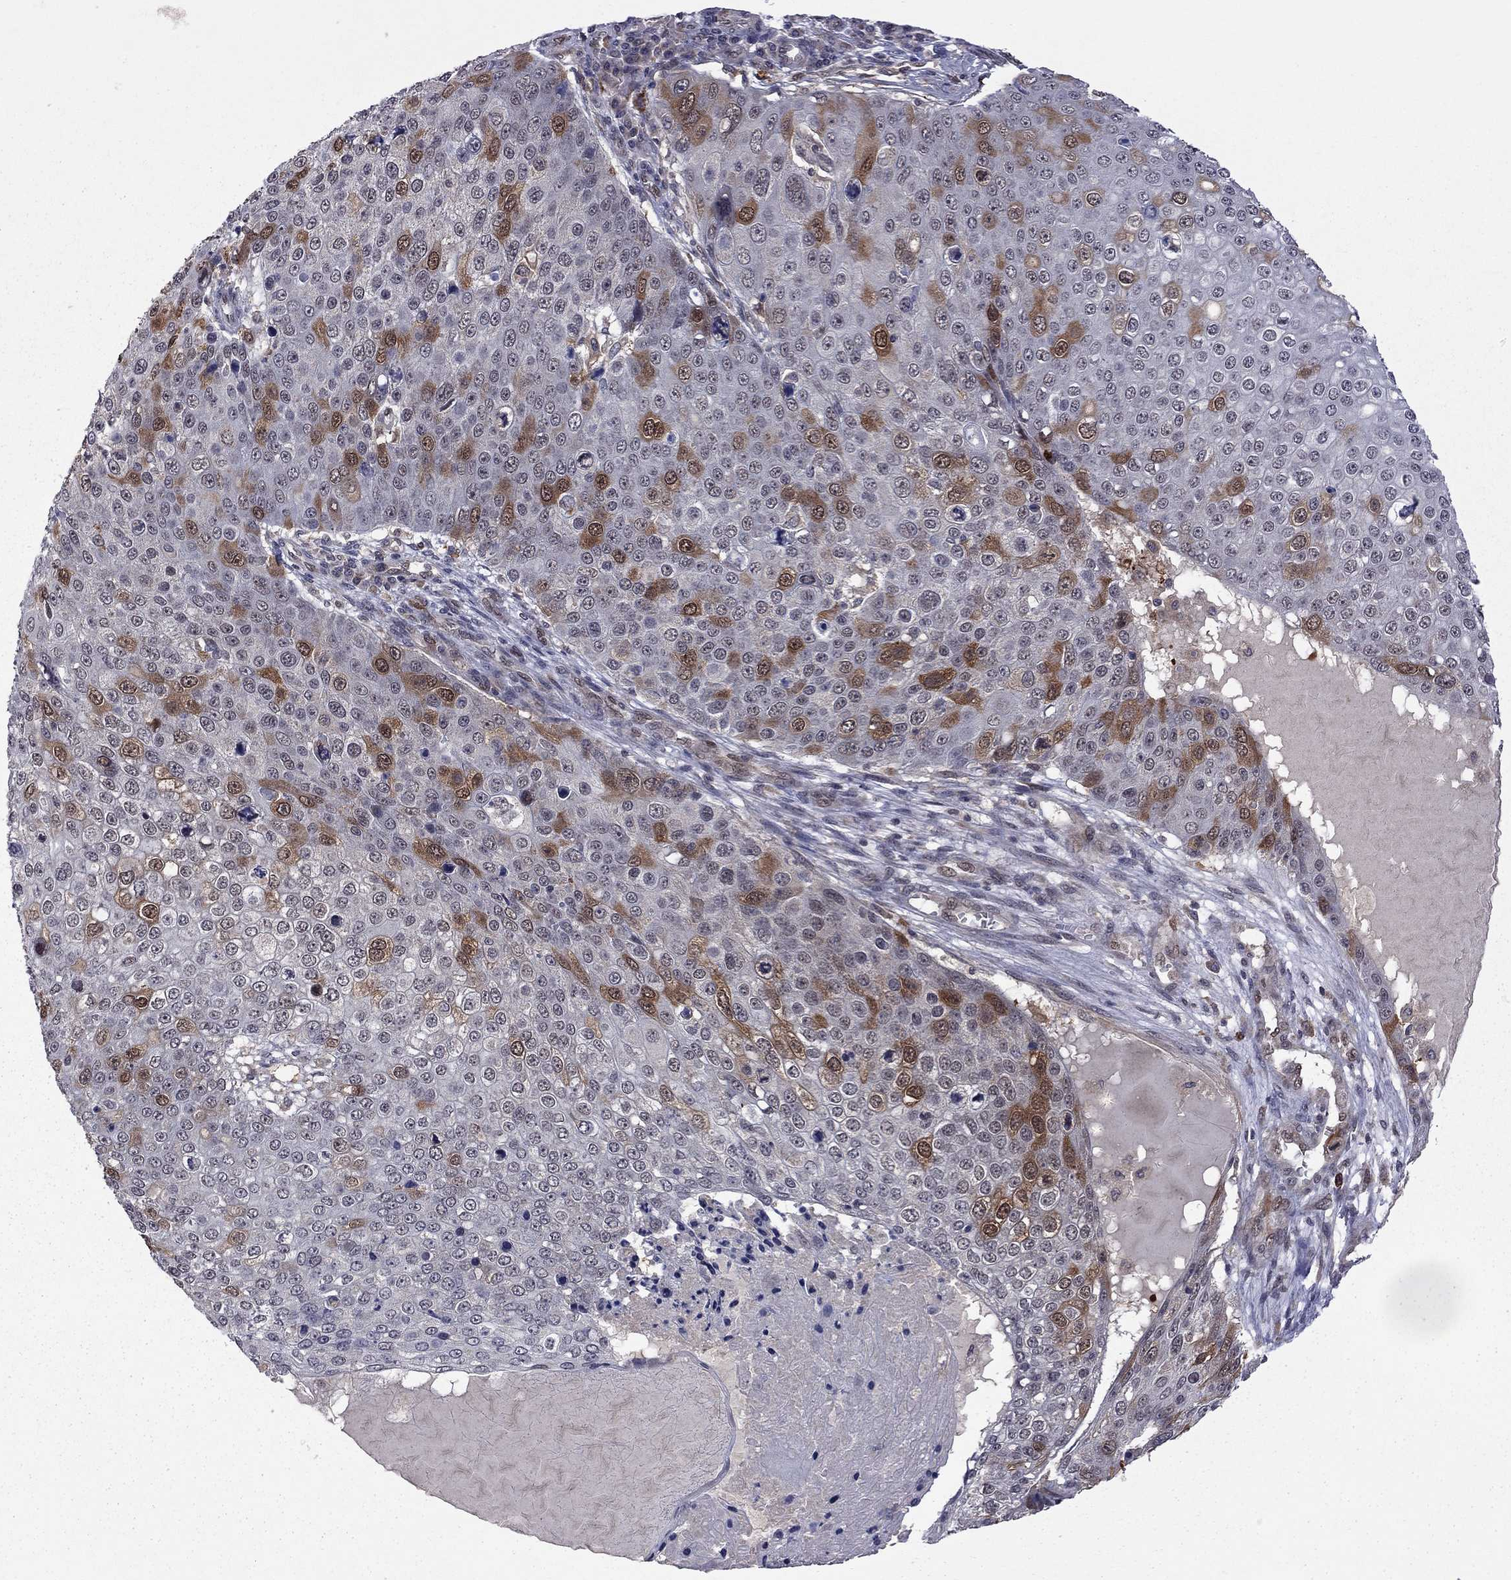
{"staining": {"intensity": "strong", "quantity": "<25%", "location": "cytoplasmic/membranous"}, "tissue": "skin cancer", "cell_type": "Tumor cells", "image_type": "cancer", "snomed": [{"axis": "morphology", "description": "Squamous cell carcinoma, NOS"}, {"axis": "topography", "description": "Skin"}], "caption": "Brown immunohistochemical staining in human skin cancer (squamous cell carcinoma) shows strong cytoplasmic/membranous expression in approximately <25% of tumor cells. The staining is performed using DAB brown chromogen to label protein expression. The nuclei are counter-stained blue using hematoxylin.", "gene": "GPAA1", "patient": {"sex": "male", "age": 71}}